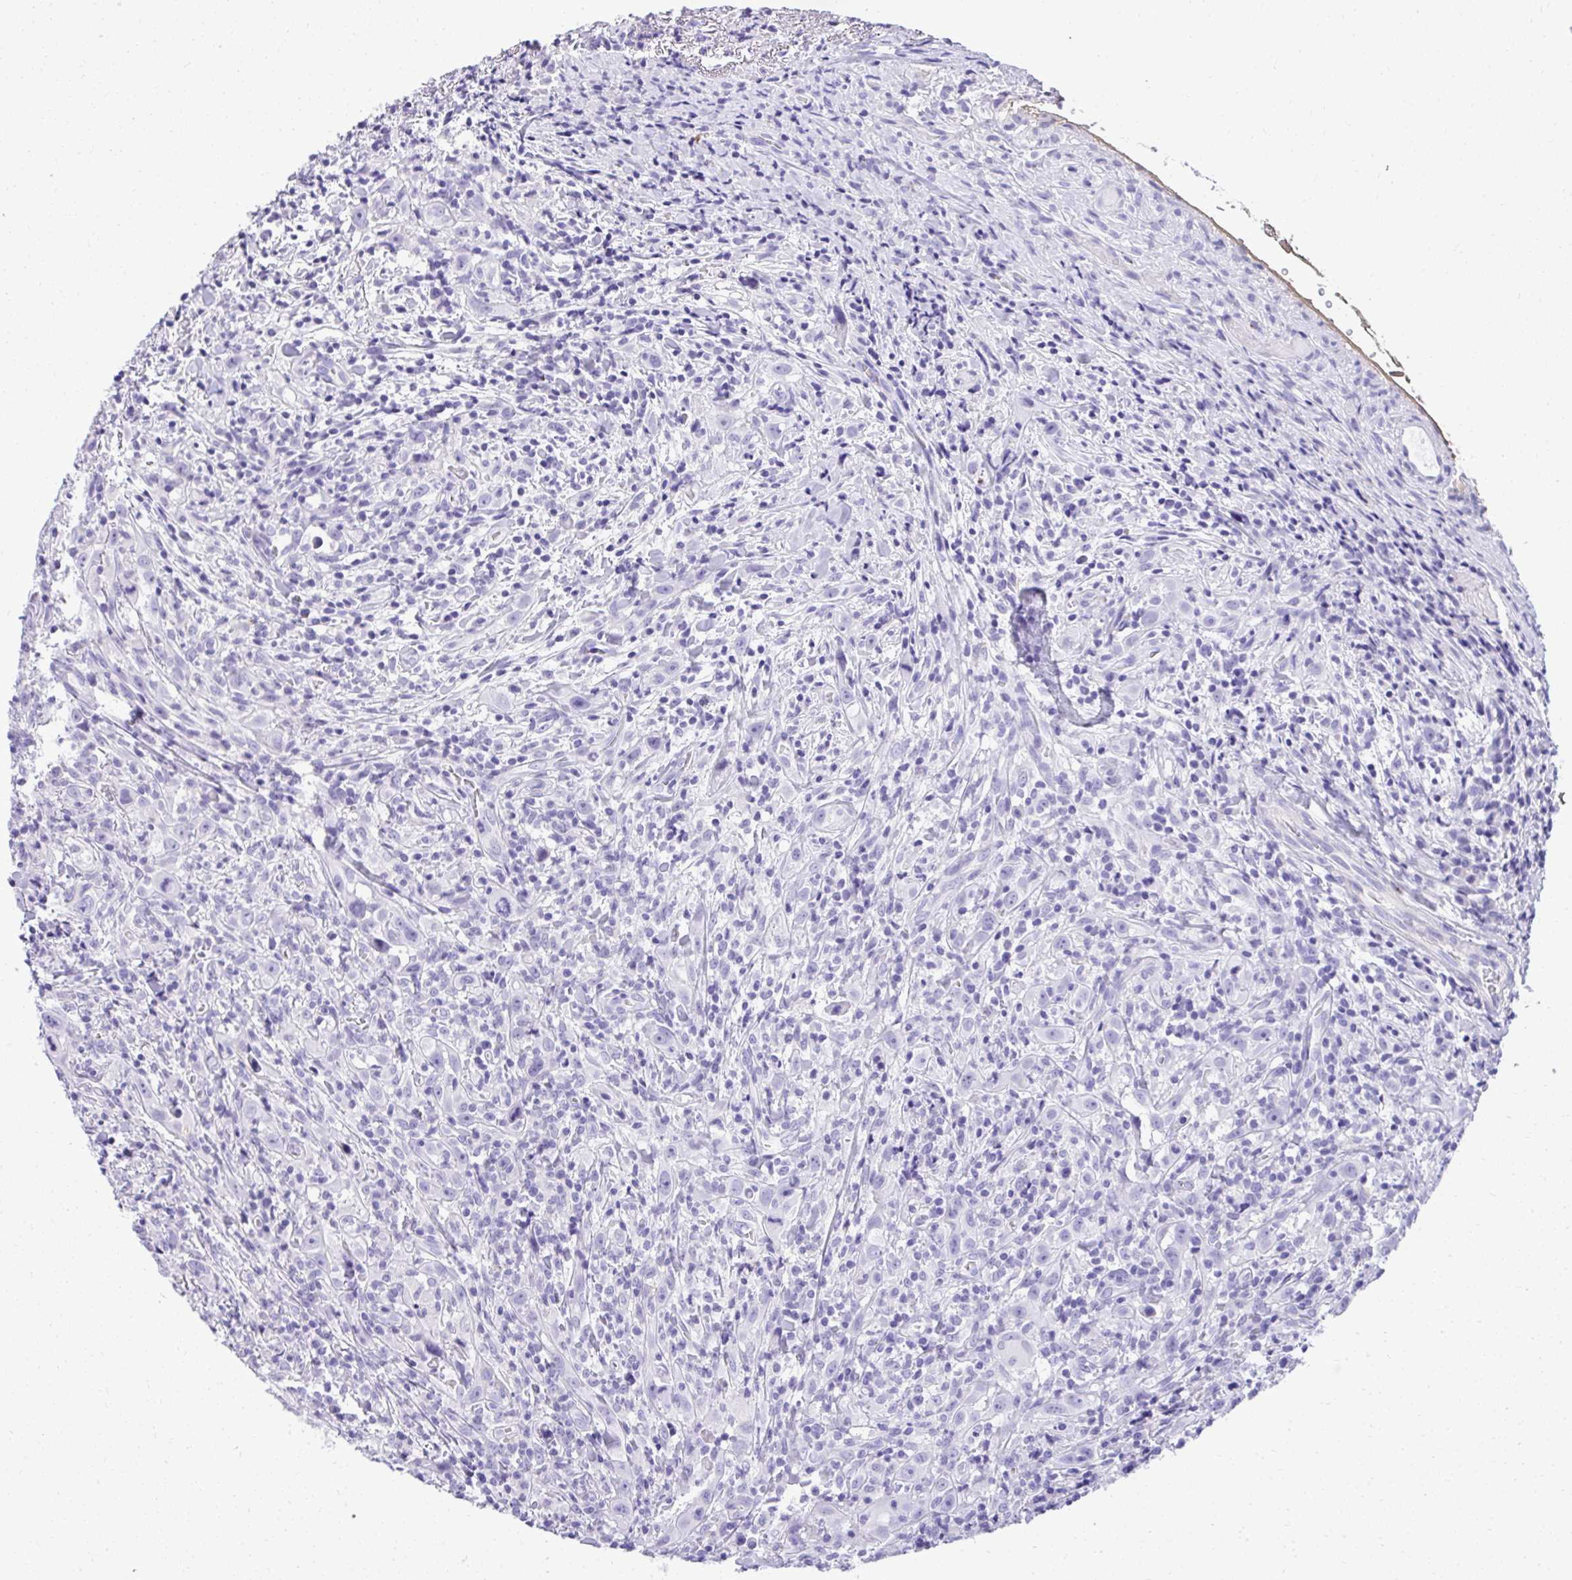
{"staining": {"intensity": "negative", "quantity": "none", "location": "none"}, "tissue": "head and neck cancer", "cell_type": "Tumor cells", "image_type": "cancer", "snomed": [{"axis": "morphology", "description": "Squamous cell carcinoma, NOS"}, {"axis": "topography", "description": "Head-Neck"}], "caption": "The immunohistochemistry image has no significant positivity in tumor cells of head and neck squamous cell carcinoma tissue.", "gene": "ST6GALNAC3", "patient": {"sex": "female", "age": 95}}